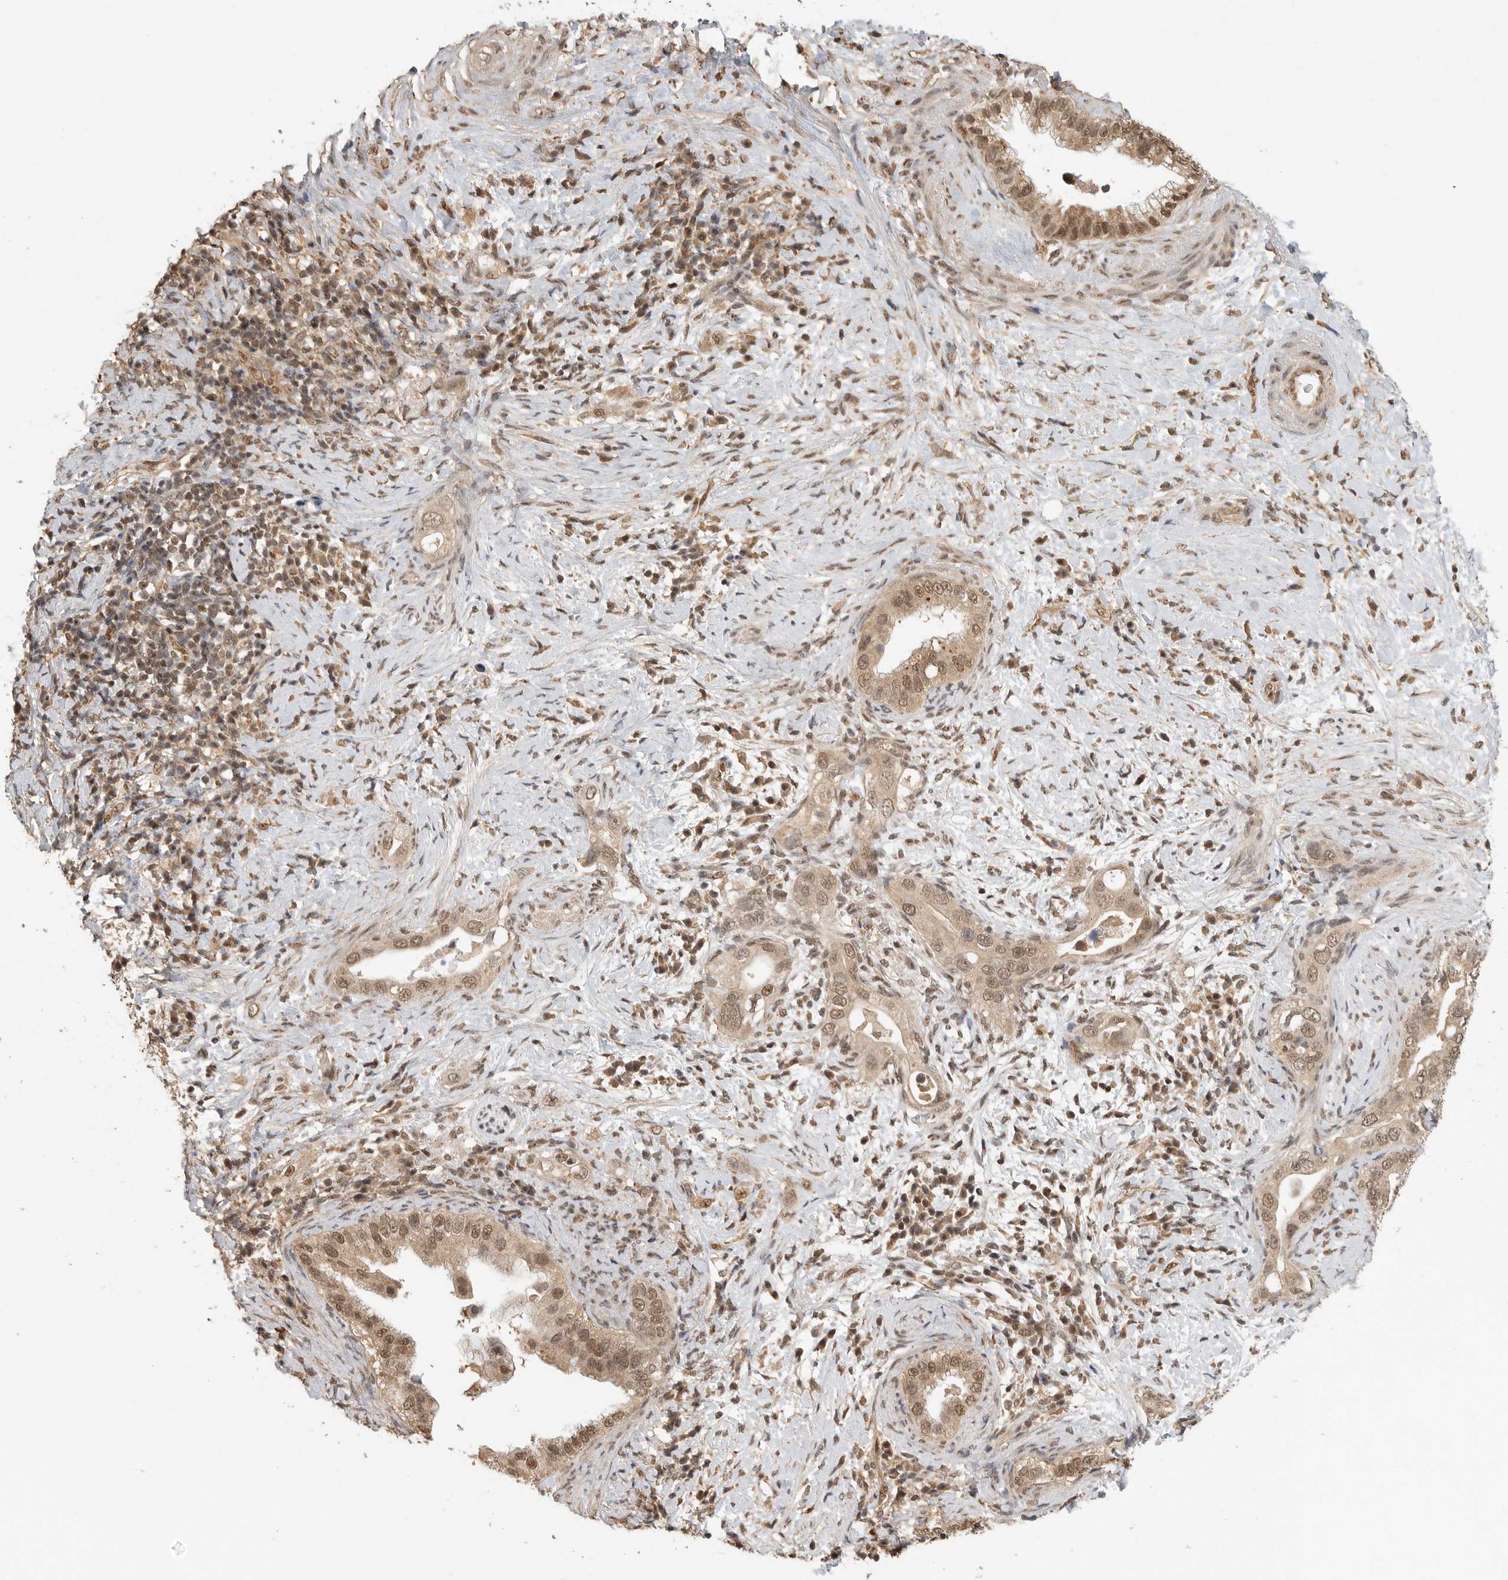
{"staining": {"intensity": "moderate", "quantity": ">75%", "location": "cytoplasmic/membranous,nuclear"}, "tissue": "pancreatic cancer", "cell_type": "Tumor cells", "image_type": "cancer", "snomed": [{"axis": "morphology", "description": "Inflammation, NOS"}, {"axis": "morphology", "description": "Adenocarcinoma, NOS"}, {"axis": "topography", "description": "Pancreas"}], "caption": "The histopathology image shows immunohistochemical staining of pancreatic adenocarcinoma. There is moderate cytoplasmic/membranous and nuclear expression is present in about >75% of tumor cells.", "gene": "DFFA", "patient": {"sex": "female", "age": 56}}